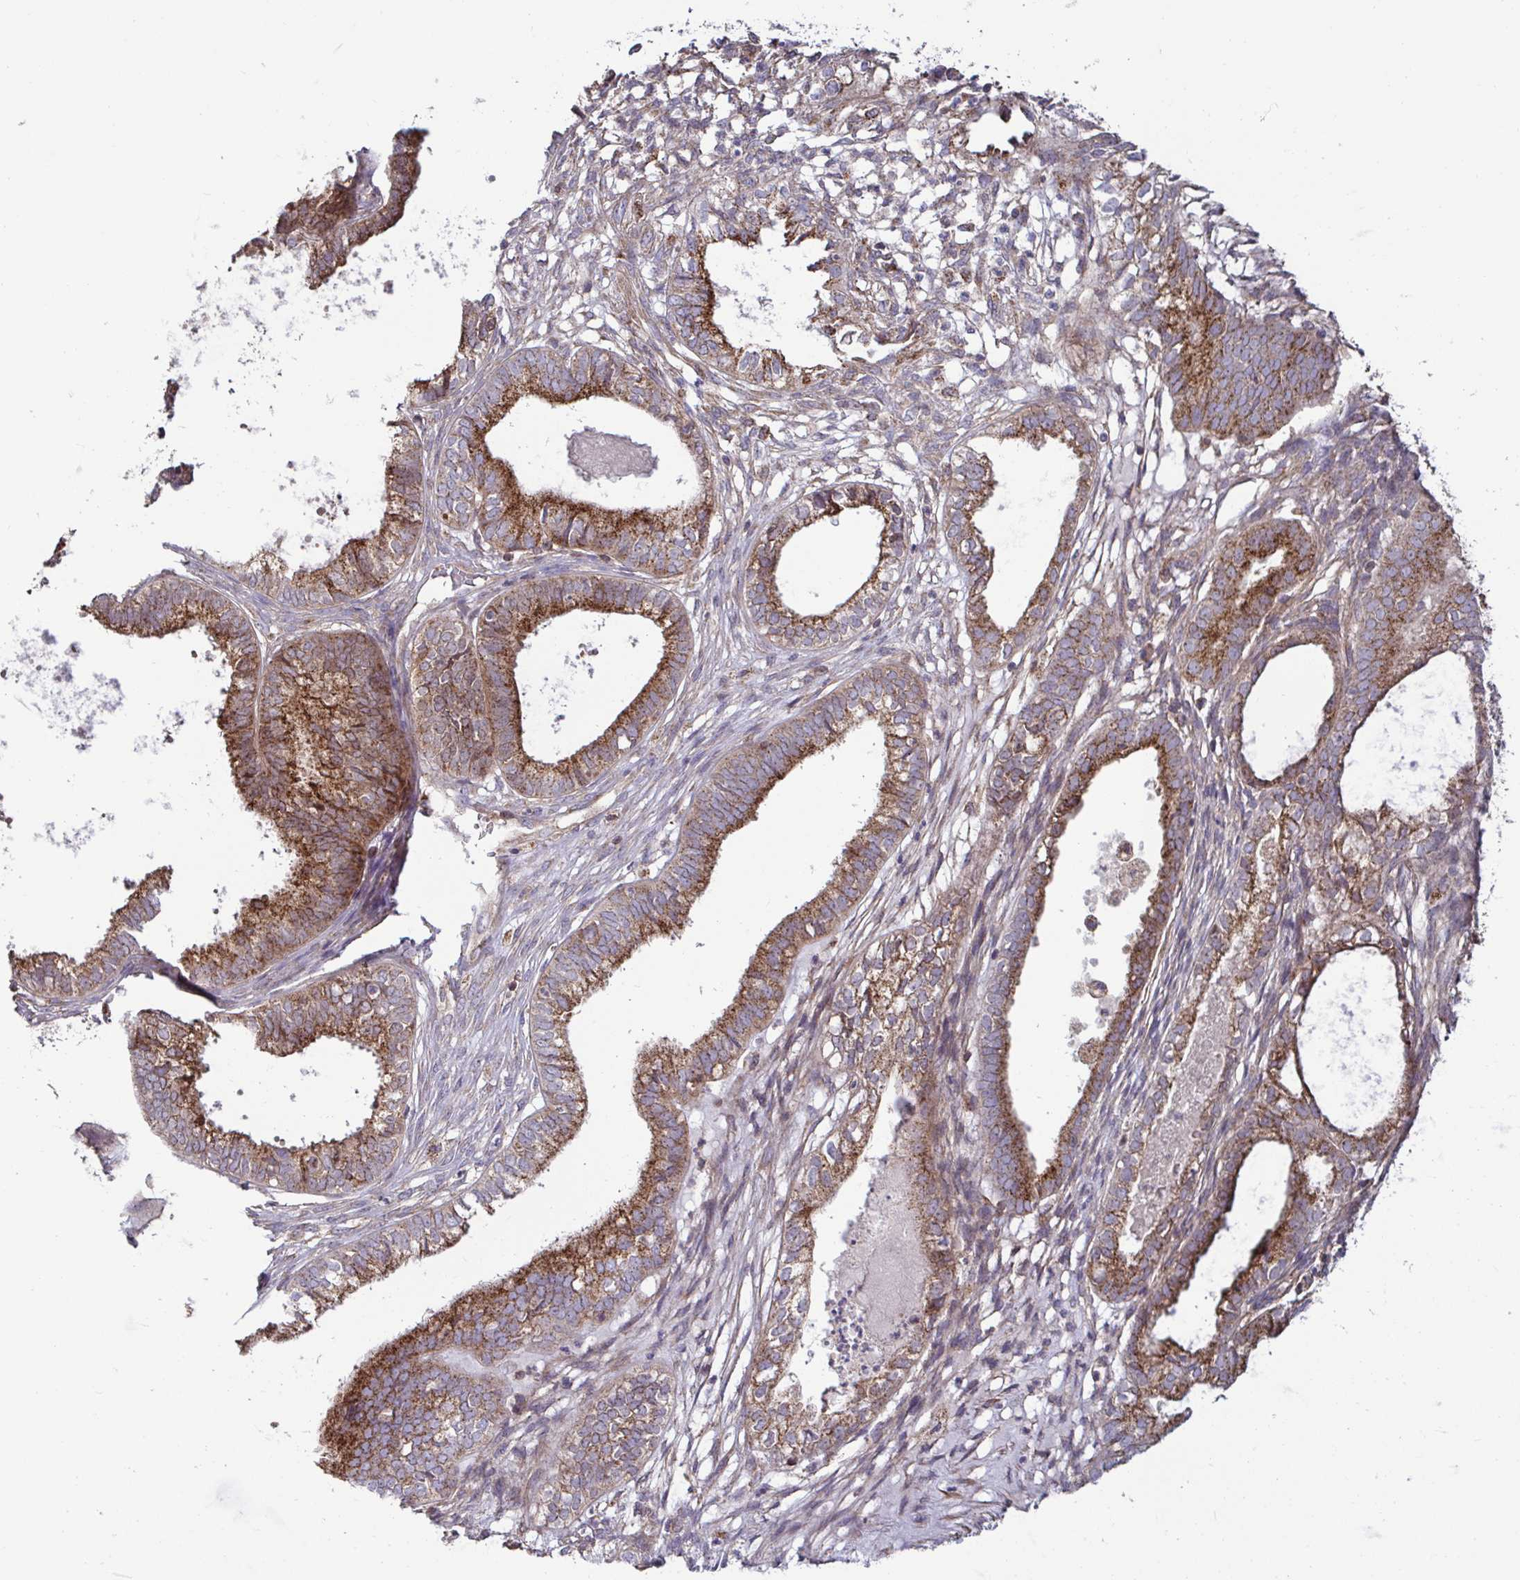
{"staining": {"intensity": "strong", "quantity": ">75%", "location": "cytoplasmic/membranous"}, "tissue": "ovarian cancer", "cell_type": "Tumor cells", "image_type": "cancer", "snomed": [{"axis": "morphology", "description": "Carcinoma, endometroid"}, {"axis": "topography", "description": "Ovary"}], "caption": "Immunohistochemistry (IHC) (DAB (3,3'-diaminobenzidine)) staining of ovarian endometroid carcinoma reveals strong cytoplasmic/membranous protein expression in about >75% of tumor cells.", "gene": "SPRY1", "patient": {"sex": "female", "age": 64}}